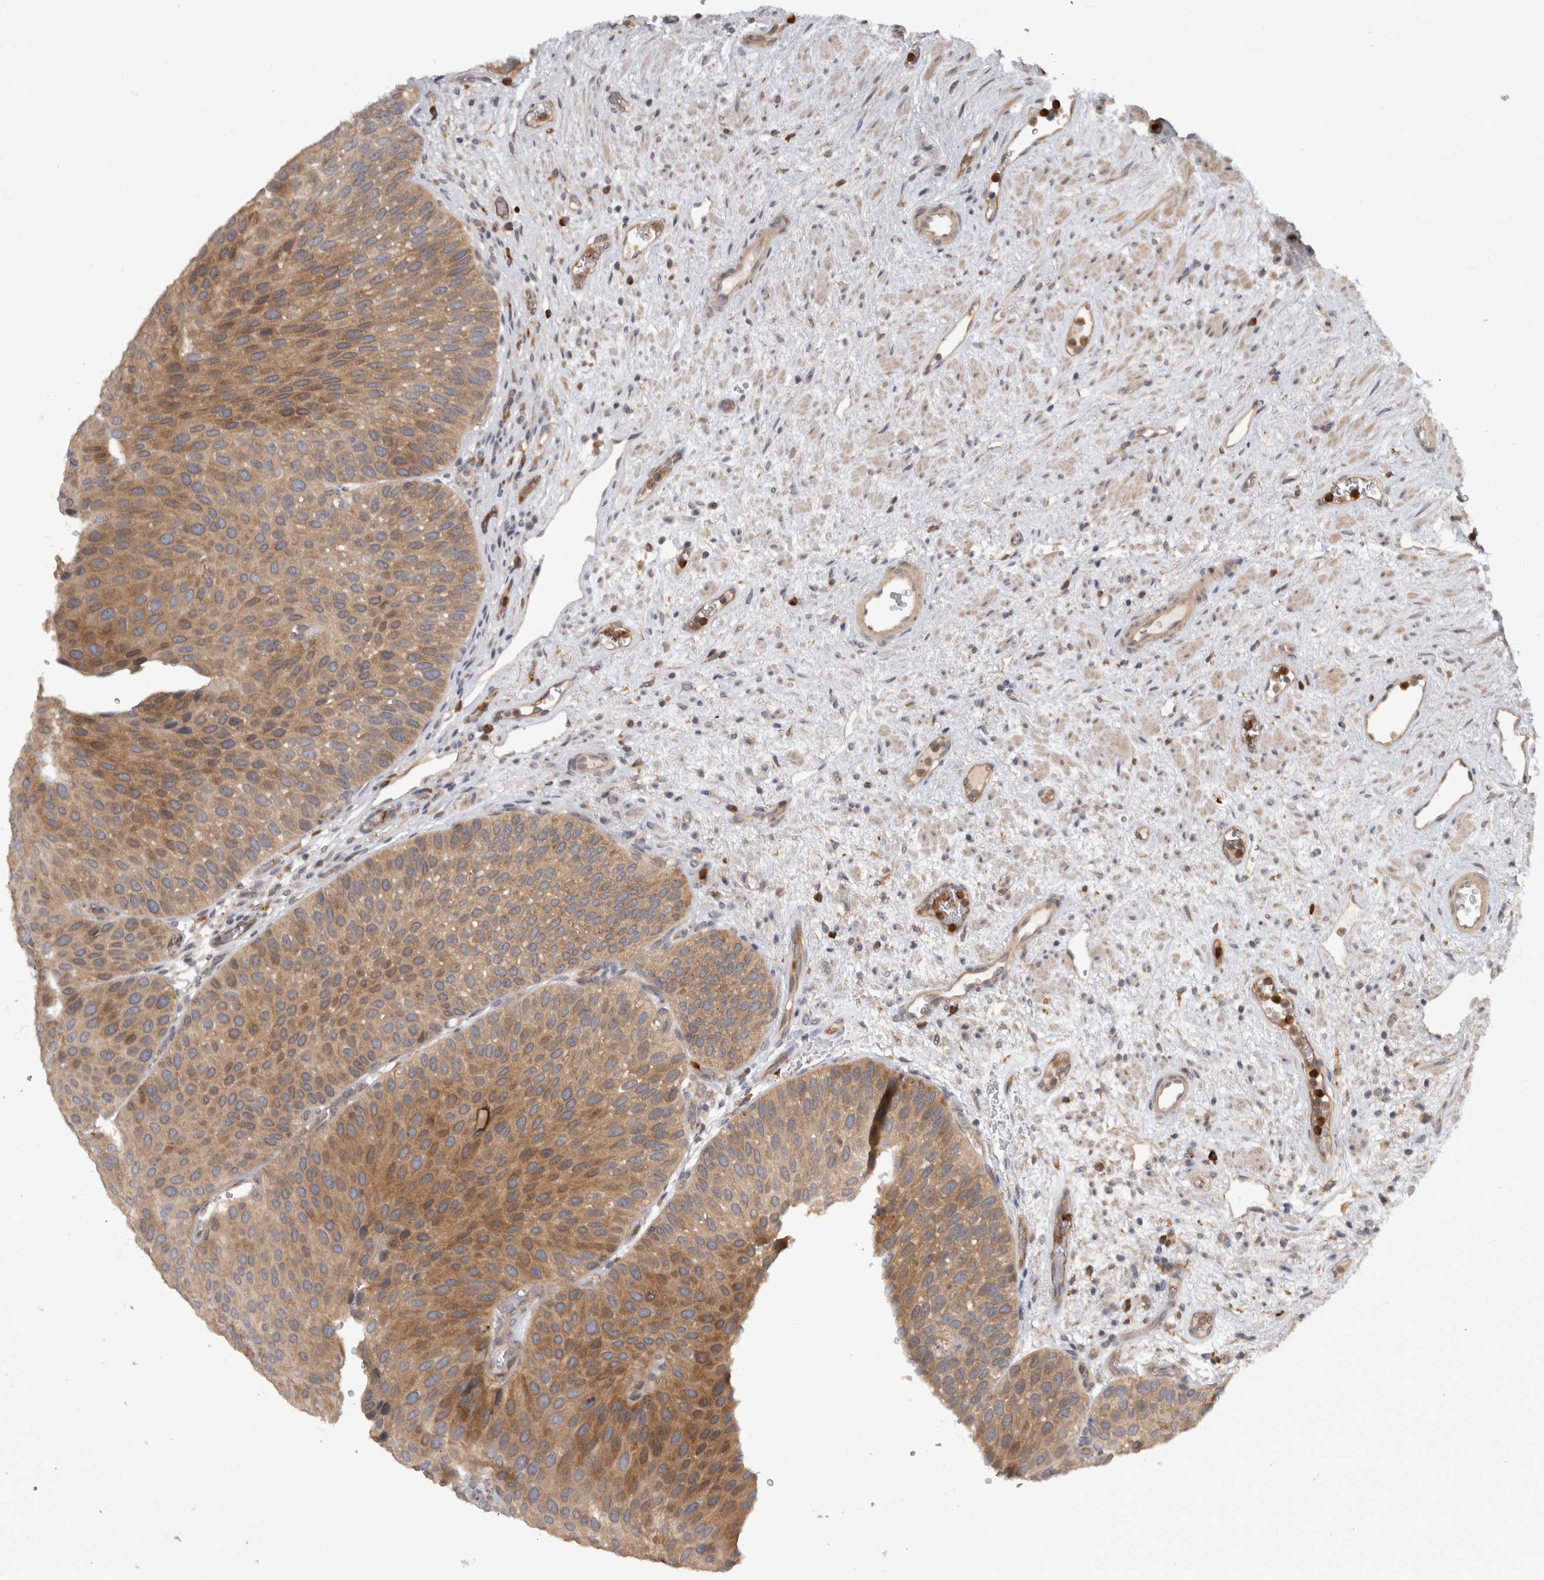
{"staining": {"intensity": "moderate", "quantity": ">75%", "location": "cytoplasmic/membranous"}, "tissue": "urothelial cancer", "cell_type": "Tumor cells", "image_type": "cancer", "snomed": [{"axis": "morphology", "description": "Normal tissue, NOS"}, {"axis": "morphology", "description": "Urothelial carcinoma, Low grade"}, {"axis": "topography", "description": "Urinary bladder"}, {"axis": "topography", "description": "Prostate"}], "caption": "An image of human low-grade urothelial carcinoma stained for a protein displays moderate cytoplasmic/membranous brown staining in tumor cells. Immunohistochemistry stains the protein in brown and the nuclei are stained blue.", "gene": "VEPH1", "patient": {"sex": "male", "age": 60}}